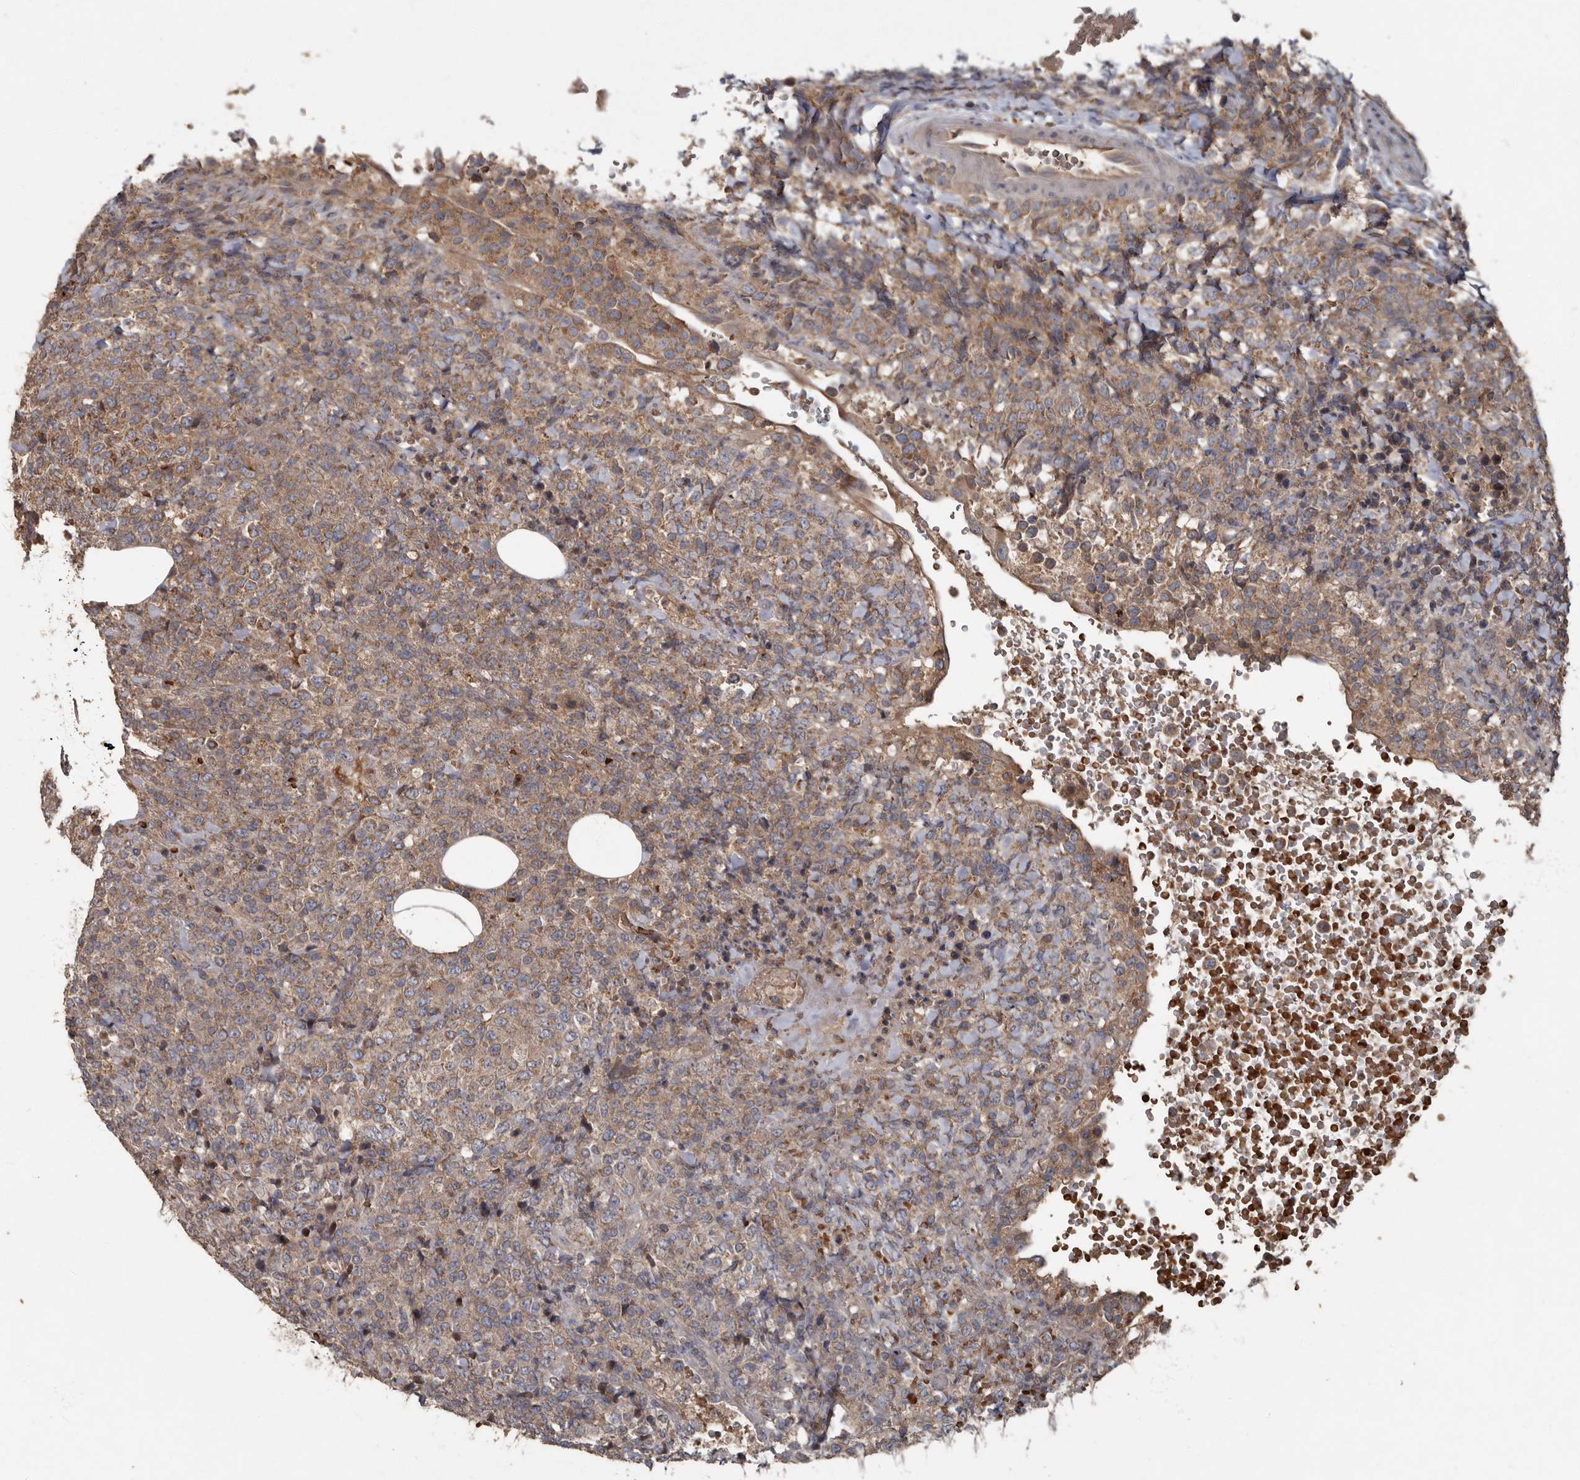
{"staining": {"intensity": "weak", "quantity": ">75%", "location": "cytoplasmic/membranous"}, "tissue": "lymphoma", "cell_type": "Tumor cells", "image_type": "cancer", "snomed": [{"axis": "morphology", "description": "Malignant lymphoma, non-Hodgkin's type, High grade"}, {"axis": "topography", "description": "Lymph node"}], "caption": "Weak cytoplasmic/membranous protein staining is identified in about >75% of tumor cells in lymphoma. The staining was performed using DAB to visualize the protein expression in brown, while the nuclei were stained in blue with hematoxylin (Magnification: 20x).", "gene": "KIF26B", "patient": {"sex": "male", "age": 13}}